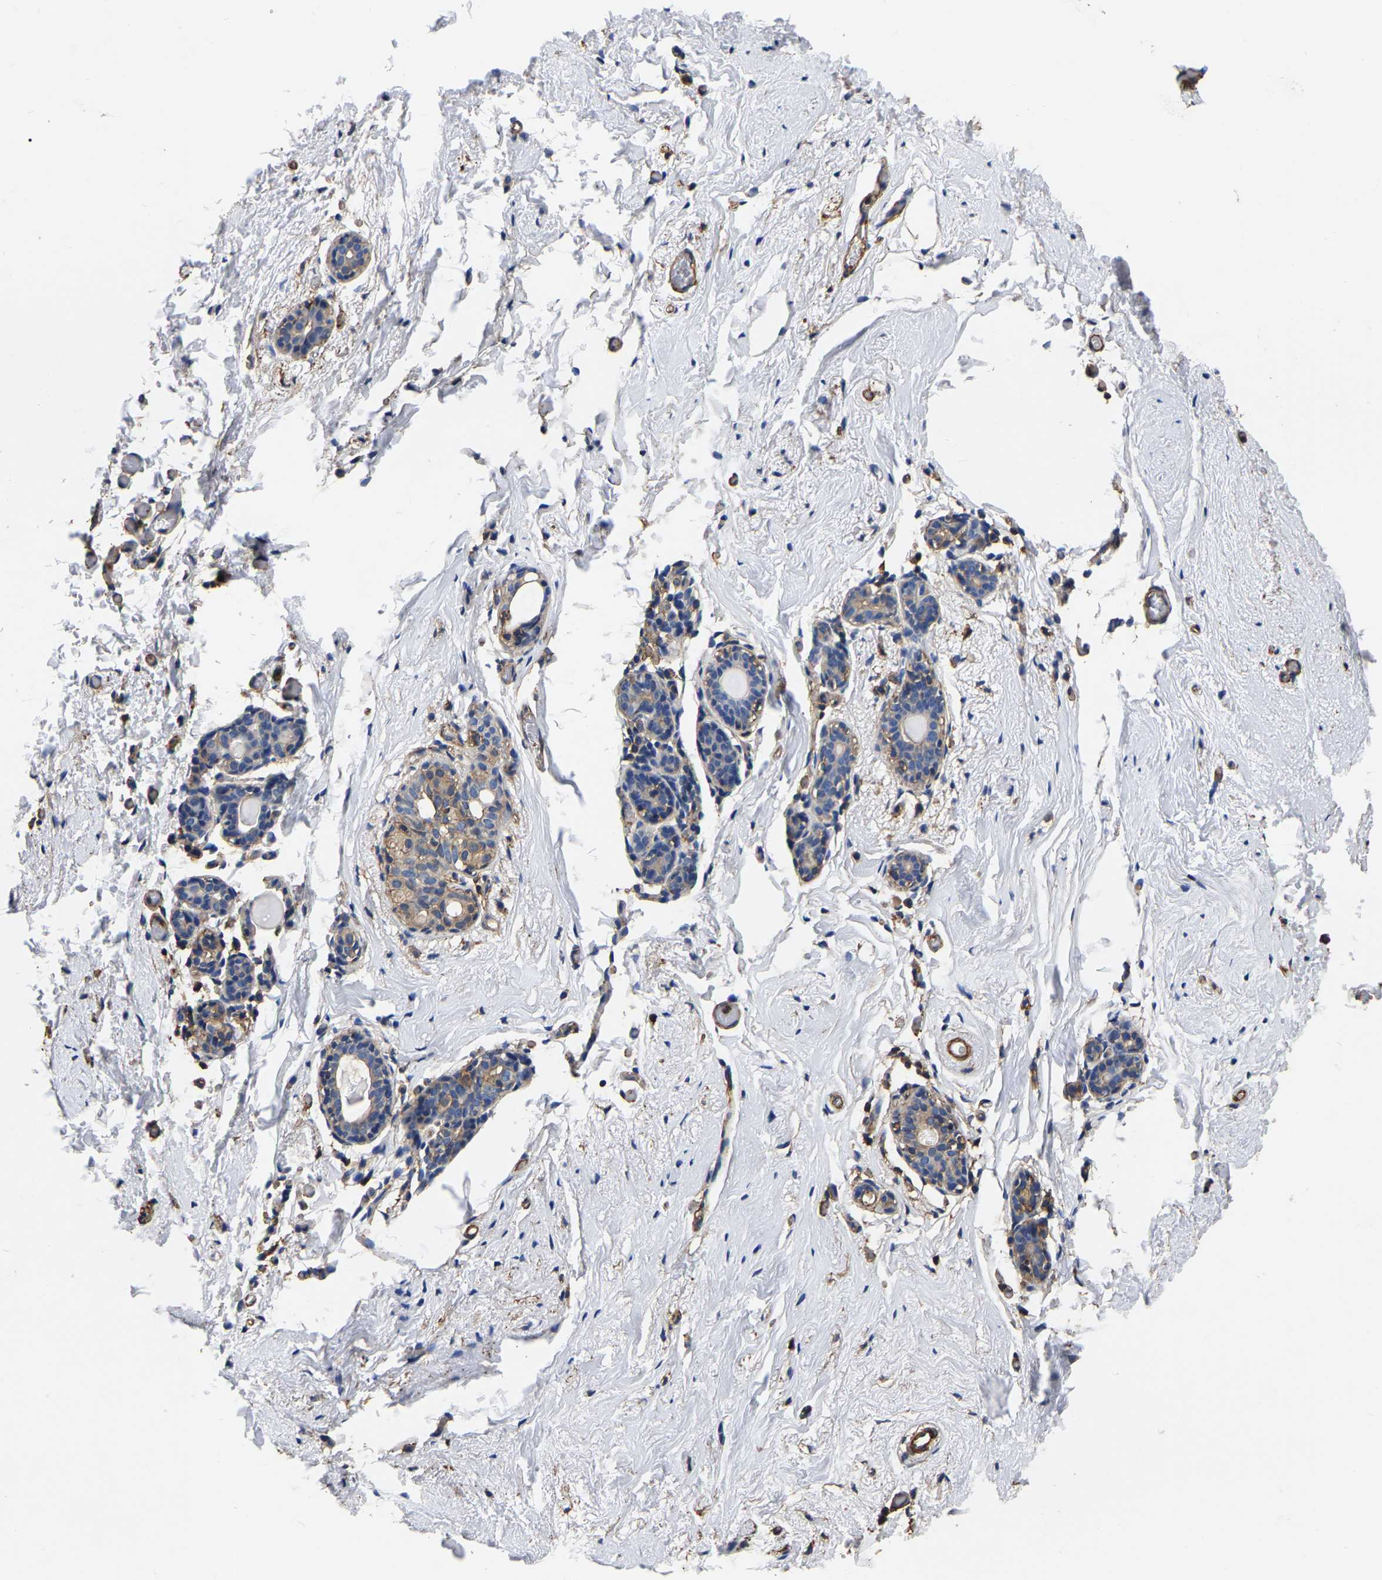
{"staining": {"intensity": "negative", "quantity": "none", "location": "none"}, "tissue": "breast", "cell_type": "Adipocytes", "image_type": "normal", "snomed": [{"axis": "morphology", "description": "Normal tissue, NOS"}, {"axis": "topography", "description": "Breast"}], "caption": "Immunohistochemistry (IHC) photomicrograph of normal breast: human breast stained with DAB (3,3'-diaminobenzidine) shows no significant protein positivity in adipocytes.", "gene": "ARMT1", "patient": {"sex": "female", "age": 62}}